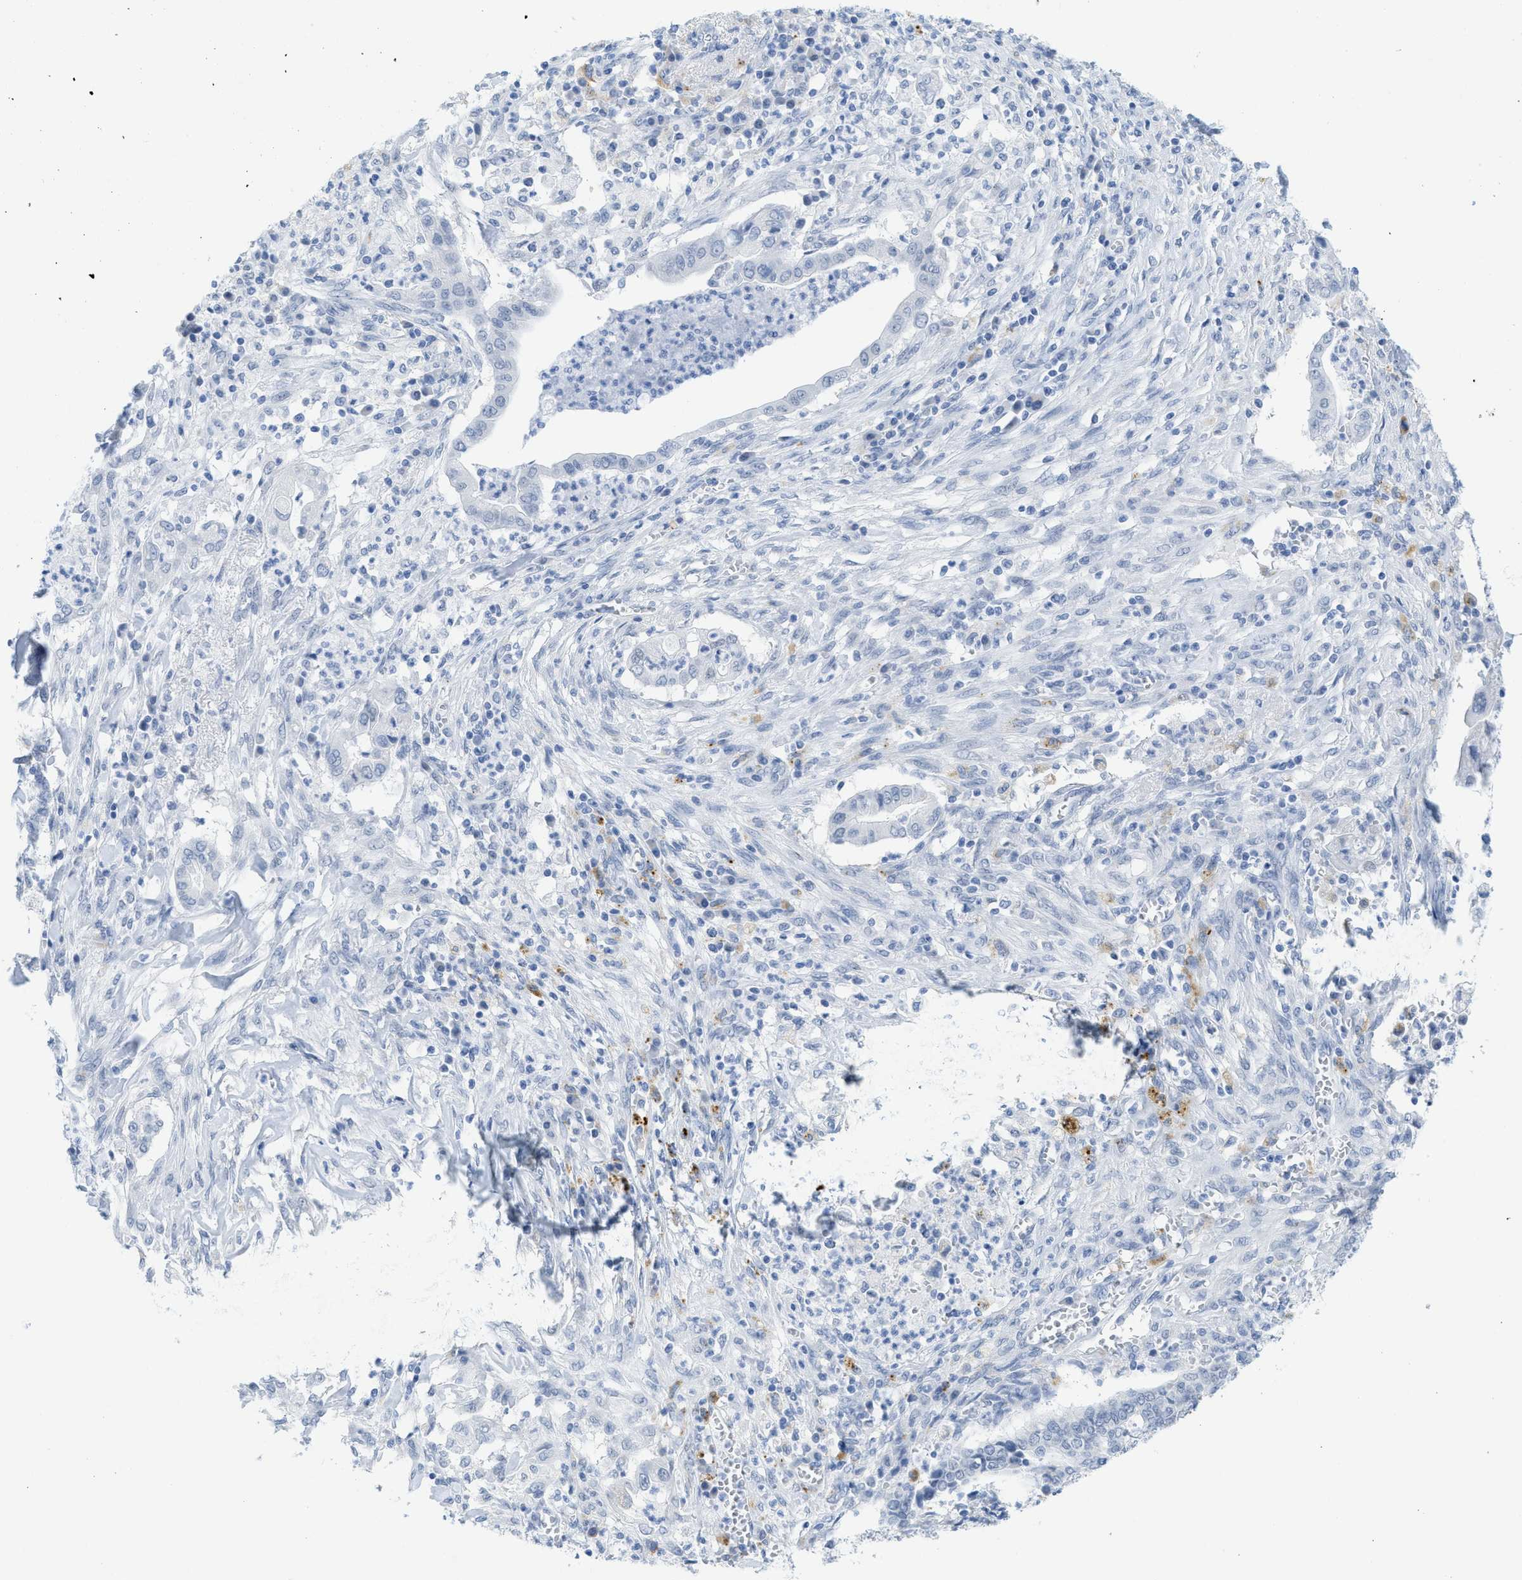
{"staining": {"intensity": "negative", "quantity": "none", "location": "none"}, "tissue": "cervical cancer", "cell_type": "Tumor cells", "image_type": "cancer", "snomed": [{"axis": "morphology", "description": "Adenocarcinoma, NOS"}, {"axis": "topography", "description": "Cervix"}], "caption": "There is no significant positivity in tumor cells of adenocarcinoma (cervical). (Stains: DAB immunohistochemistry (IHC) with hematoxylin counter stain, Microscopy: brightfield microscopy at high magnification).", "gene": "WDR4", "patient": {"sex": "female", "age": 44}}